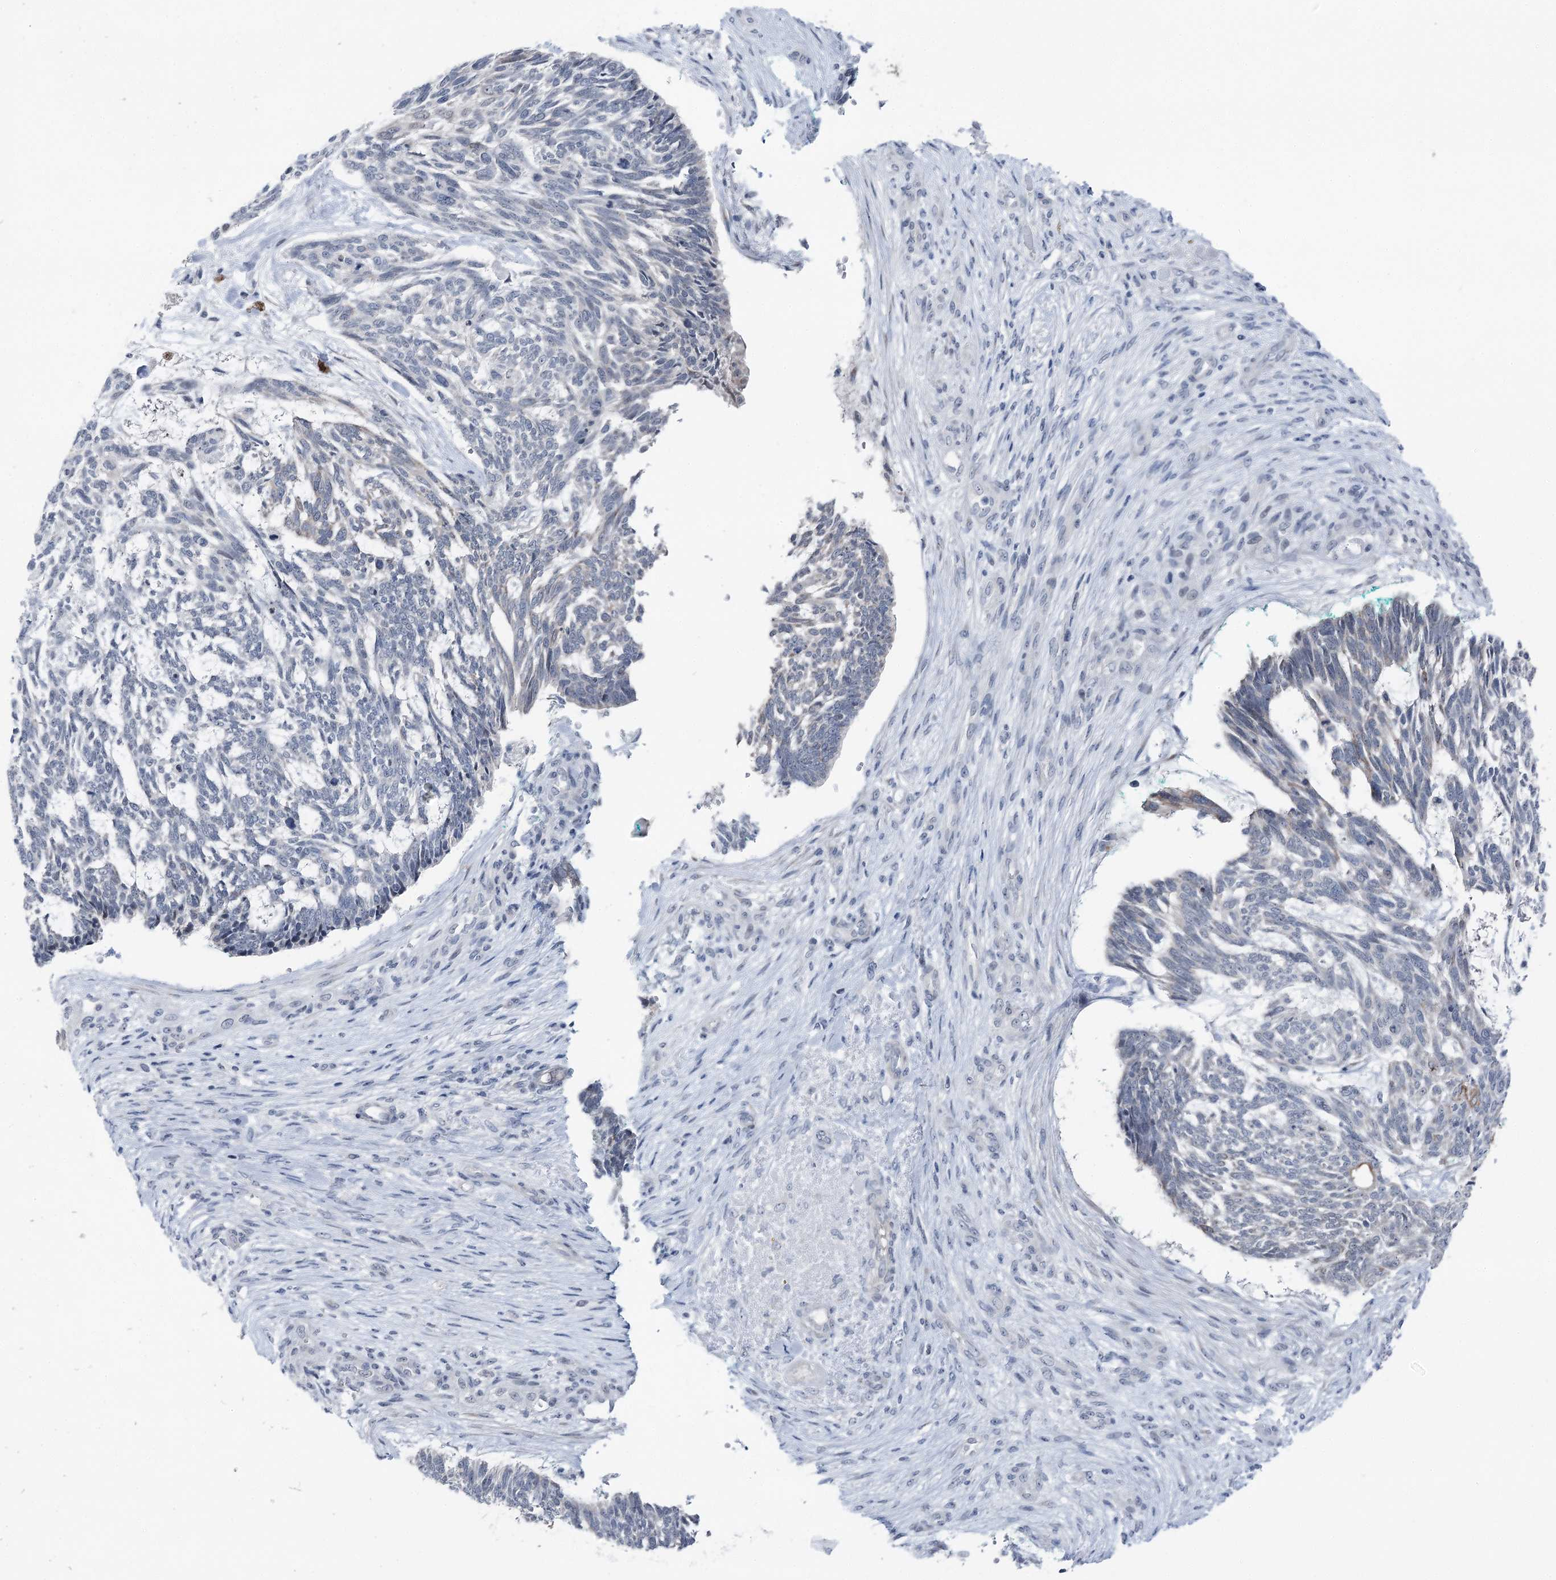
{"staining": {"intensity": "negative", "quantity": "none", "location": "none"}, "tissue": "skin cancer", "cell_type": "Tumor cells", "image_type": "cancer", "snomed": [{"axis": "morphology", "description": "Basal cell carcinoma"}, {"axis": "topography", "description": "Skin"}], "caption": "Photomicrograph shows no protein staining in tumor cells of basal cell carcinoma (skin) tissue.", "gene": "STEEP1", "patient": {"sex": "male", "age": 88}}